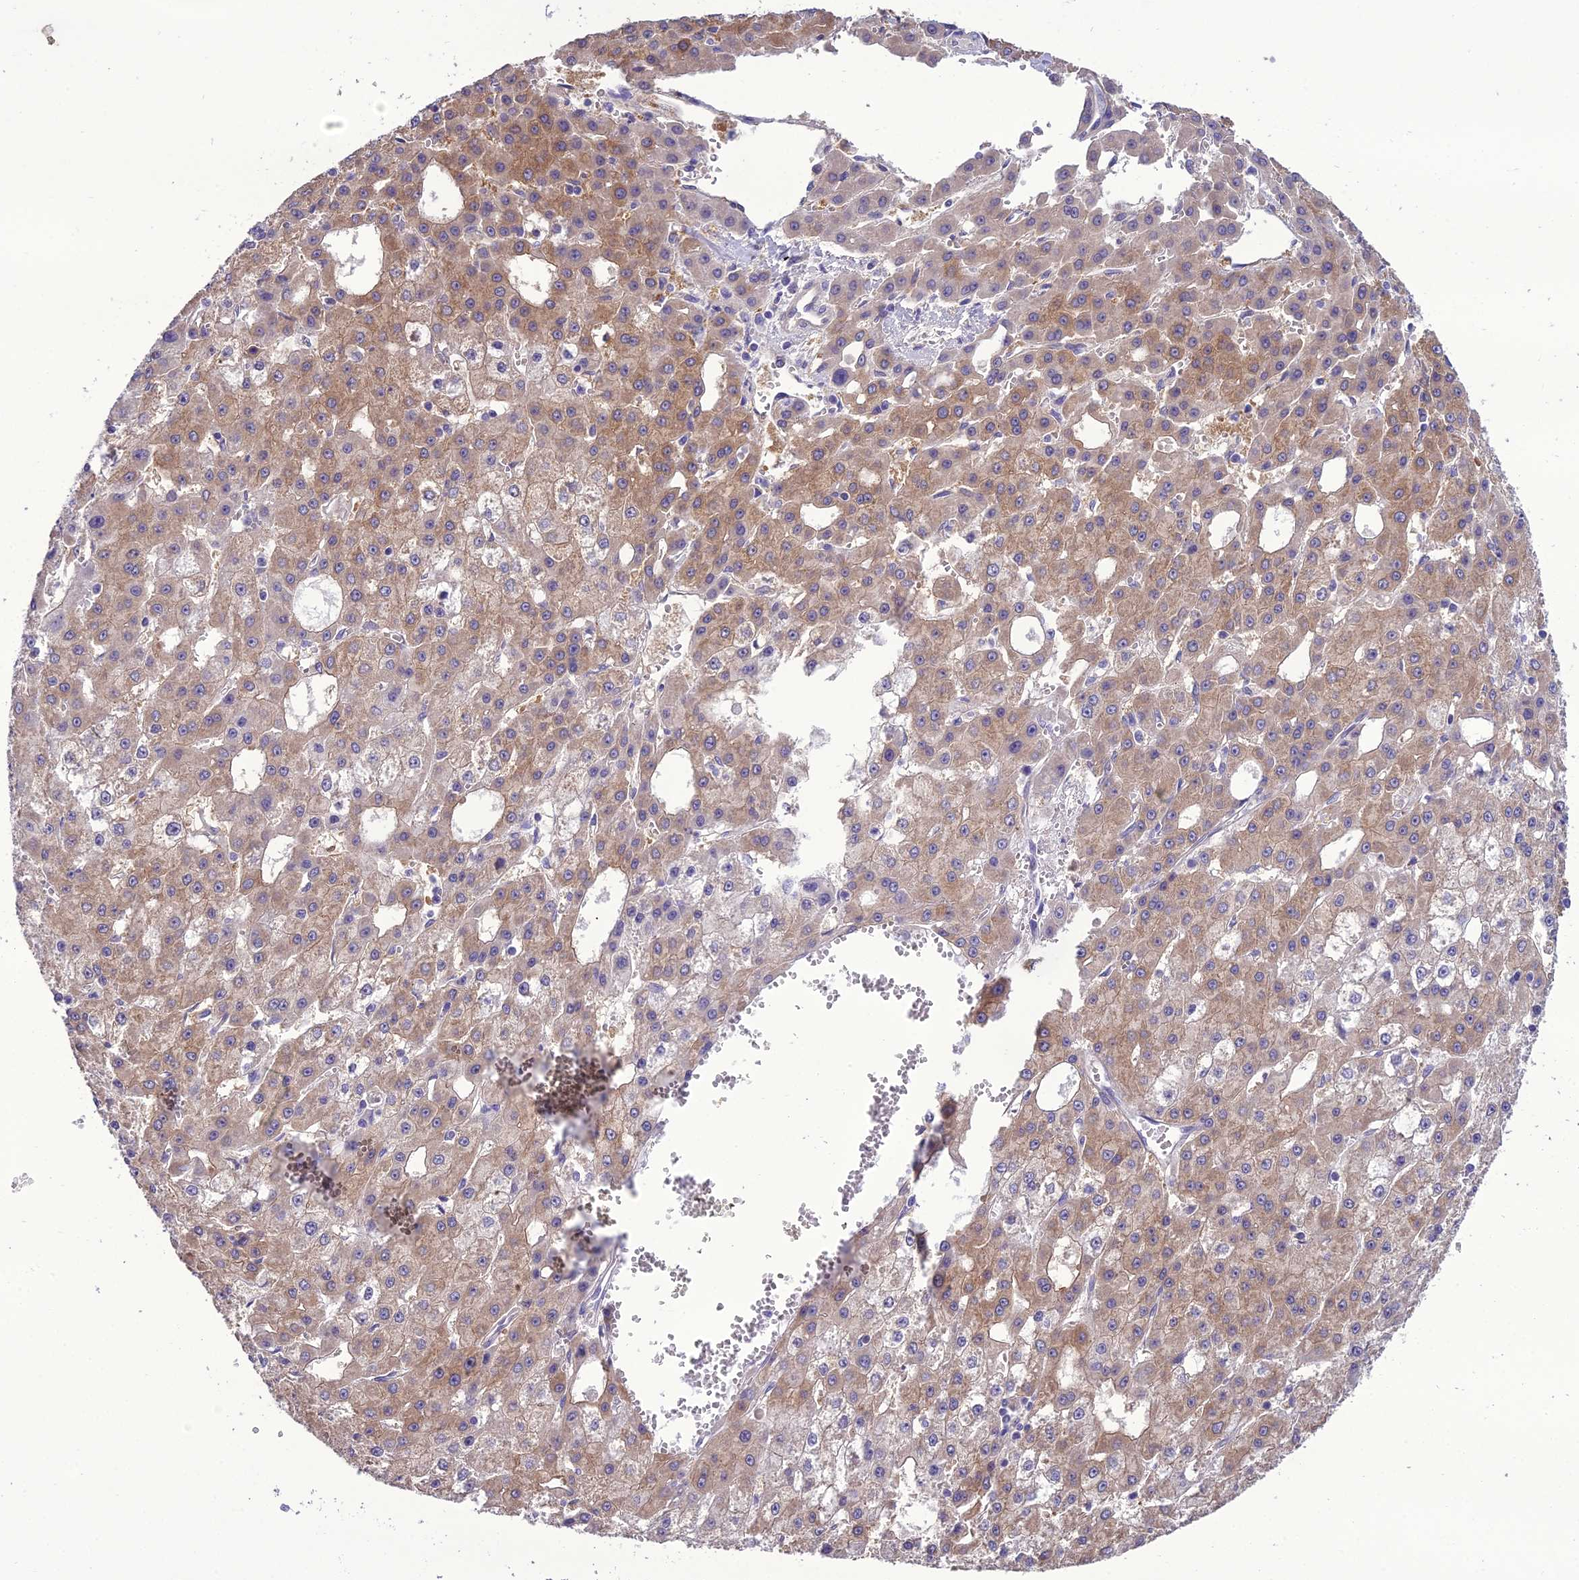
{"staining": {"intensity": "moderate", "quantity": "25%-75%", "location": "cytoplasmic/membranous"}, "tissue": "liver cancer", "cell_type": "Tumor cells", "image_type": "cancer", "snomed": [{"axis": "morphology", "description": "Carcinoma, Hepatocellular, NOS"}, {"axis": "topography", "description": "Liver"}], "caption": "Immunohistochemistry histopathology image of hepatocellular carcinoma (liver) stained for a protein (brown), which reveals medium levels of moderate cytoplasmic/membranous positivity in about 25%-75% of tumor cells.", "gene": "SCRT1", "patient": {"sex": "male", "age": 47}}